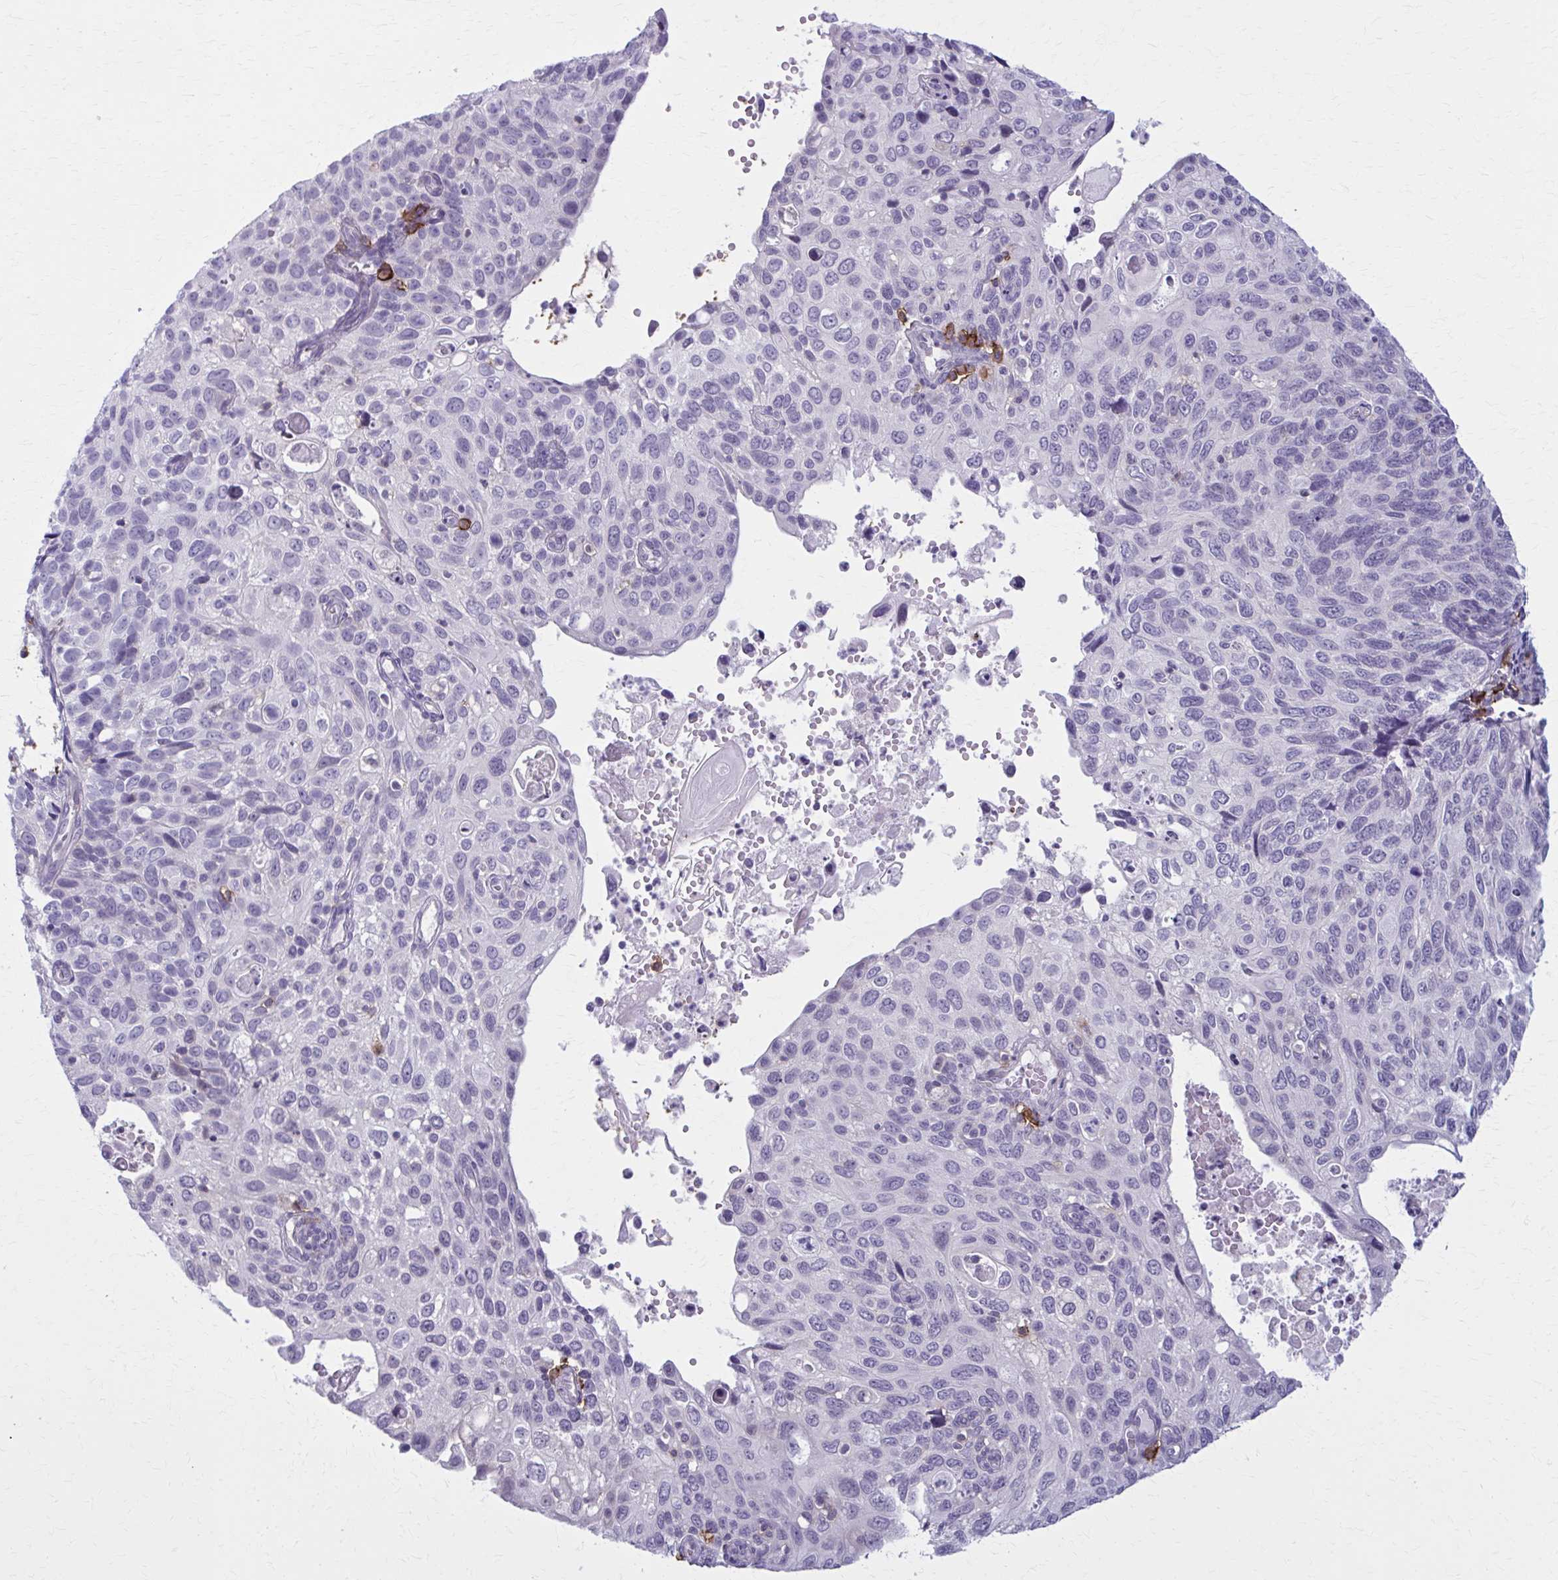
{"staining": {"intensity": "negative", "quantity": "none", "location": "none"}, "tissue": "cervical cancer", "cell_type": "Tumor cells", "image_type": "cancer", "snomed": [{"axis": "morphology", "description": "Squamous cell carcinoma, NOS"}, {"axis": "topography", "description": "Cervix"}], "caption": "An image of human cervical cancer is negative for staining in tumor cells. (DAB IHC with hematoxylin counter stain).", "gene": "CD38", "patient": {"sex": "female", "age": 70}}